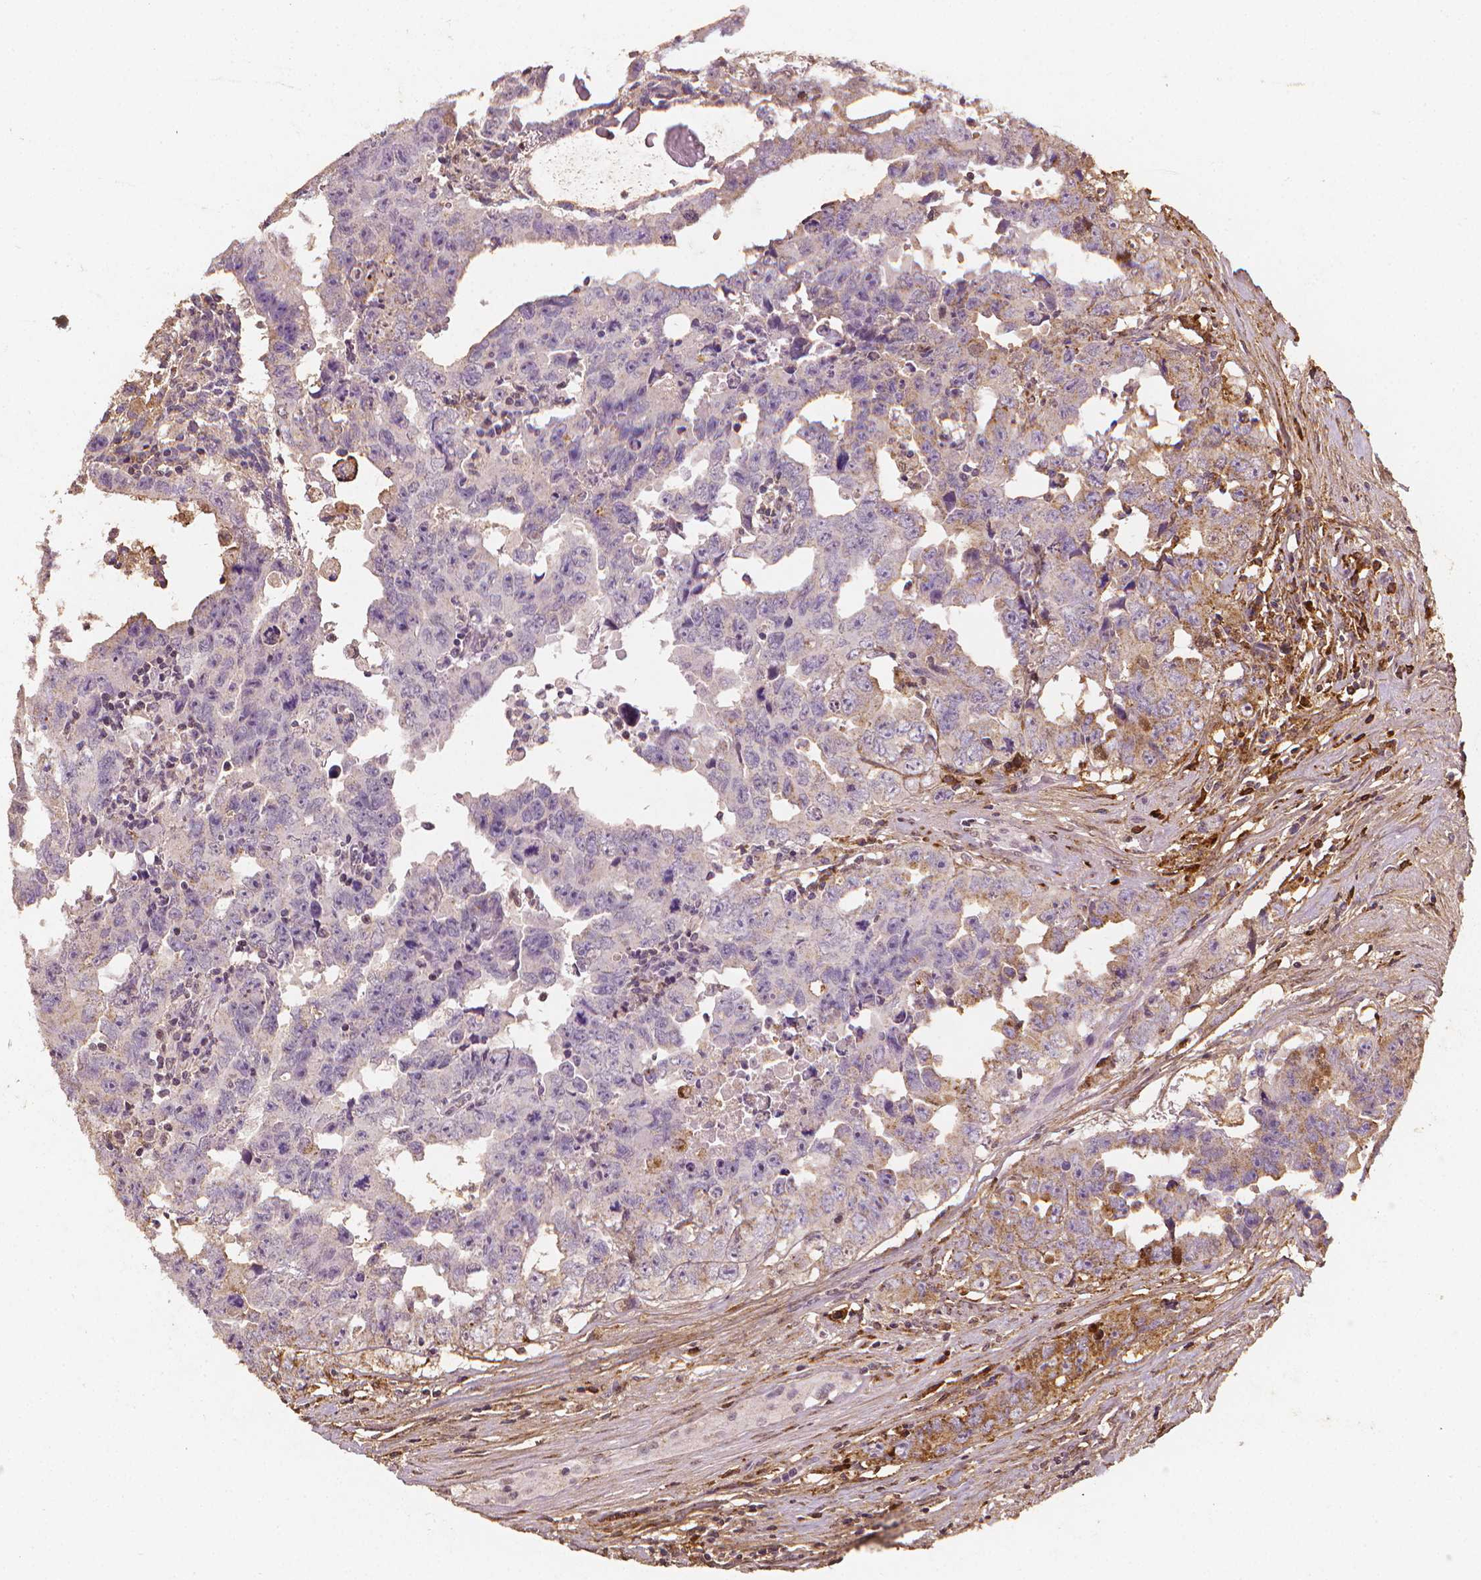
{"staining": {"intensity": "weak", "quantity": "<25%", "location": "cytoplasmic/membranous"}, "tissue": "testis cancer", "cell_type": "Tumor cells", "image_type": "cancer", "snomed": [{"axis": "morphology", "description": "Carcinoma, Embryonal, NOS"}, {"axis": "topography", "description": "Testis"}], "caption": "Immunohistochemistry (IHC) histopathology image of neoplastic tissue: human testis cancer (embryonal carcinoma) stained with DAB (3,3'-diaminobenzidine) demonstrates no significant protein staining in tumor cells. Brightfield microscopy of immunohistochemistry (IHC) stained with DAB (brown) and hematoxylin (blue), captured at high magnification.", "gene": "DCN", "patient": {"sex": "male", "age": 24}}